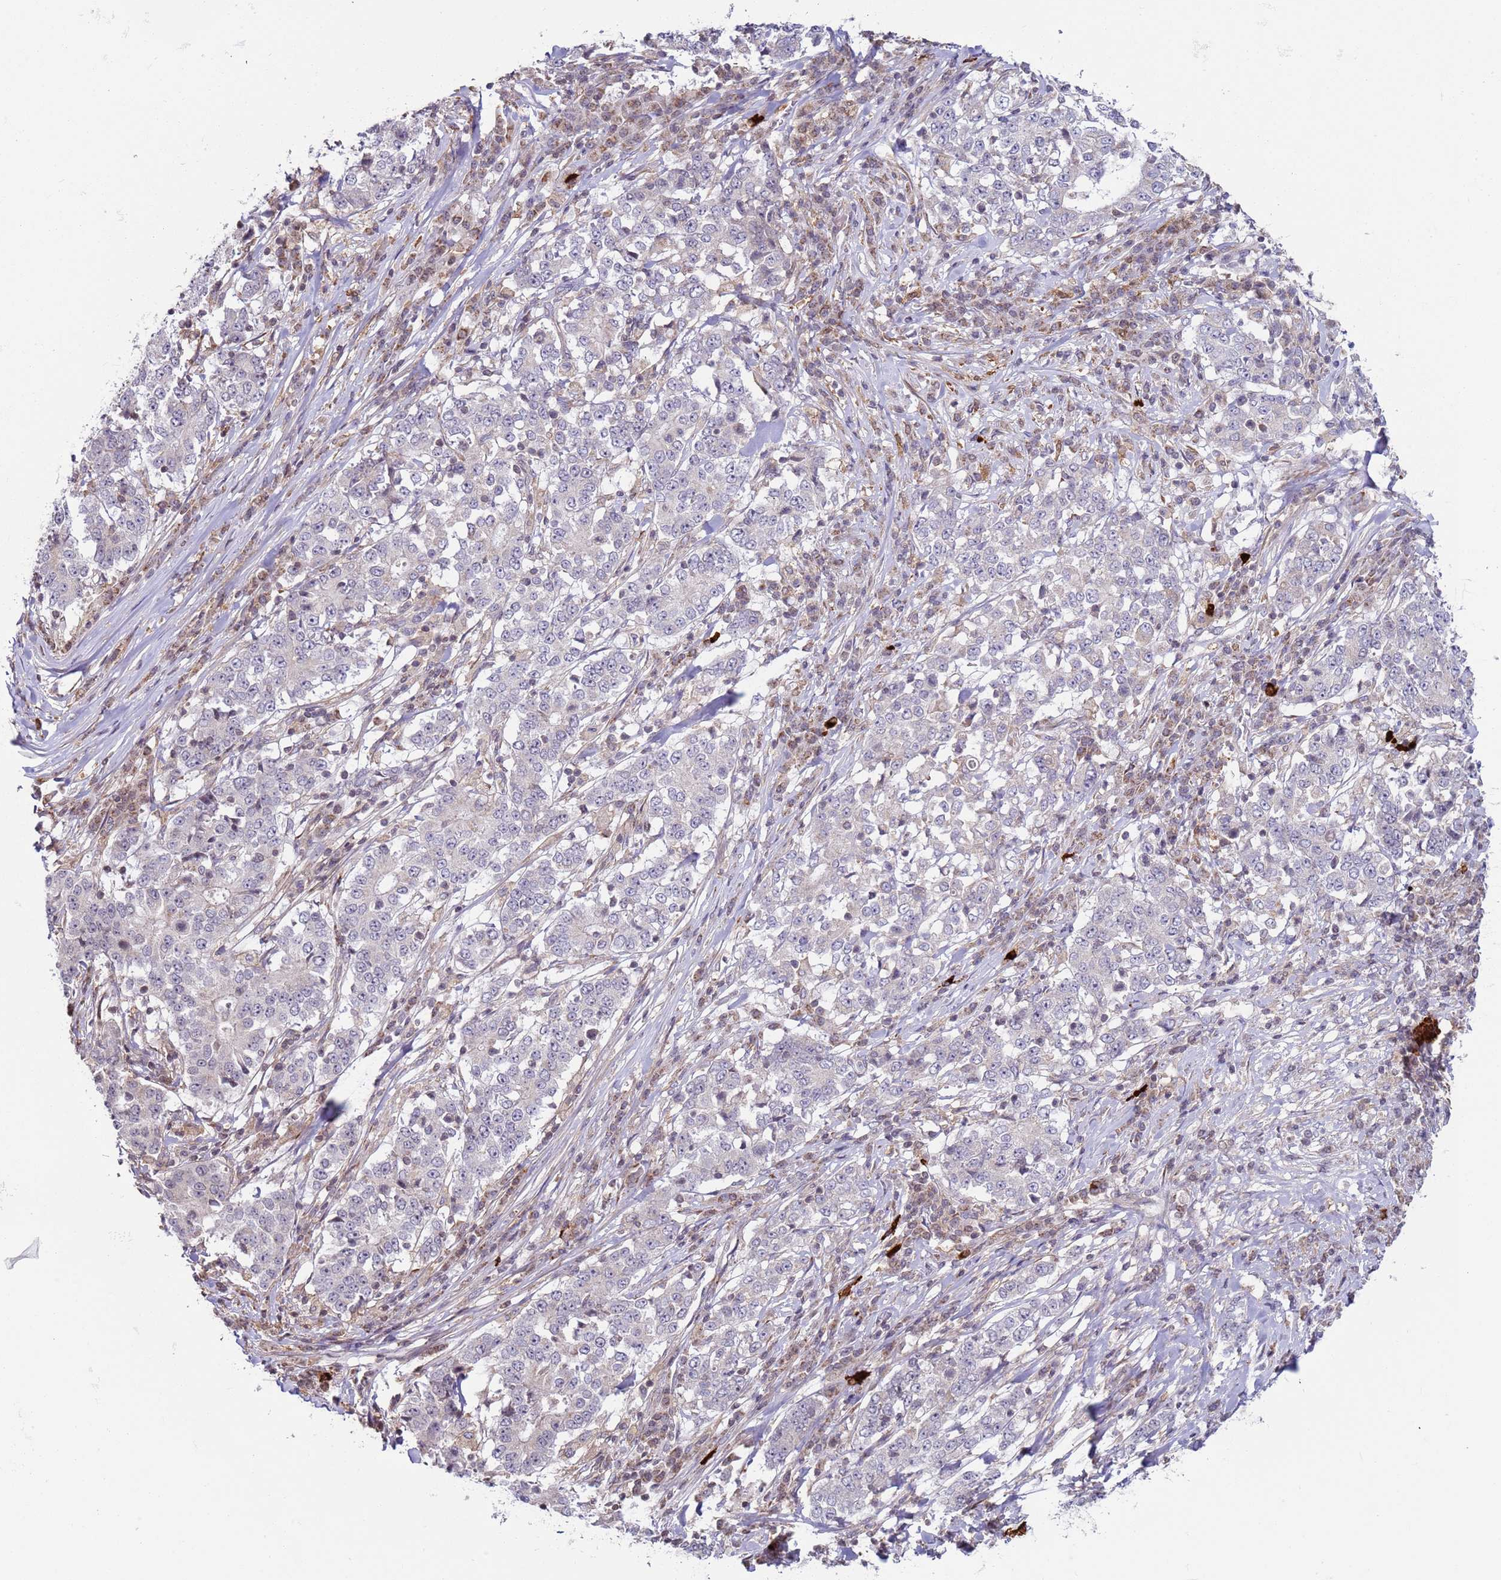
{"staining": {"intensity": "negative", "quantity": "none", "location": "none"}, "tissue": "stomach cancer", "cell_type": "Tumor cells", "image_type": "cancer", "snomed": [{"axis": "morphology", "description": "Adenocarcinoma, NOS"}, {"axis": "topography", "description": "Stomach"}], "caption": "Adenocarcinoma (stomach) was stained to show a protein in brown. There is no significant expression in tumor cells.", "gene": "SNAPC4", "patient": {"sex": "male", "age": 59}}